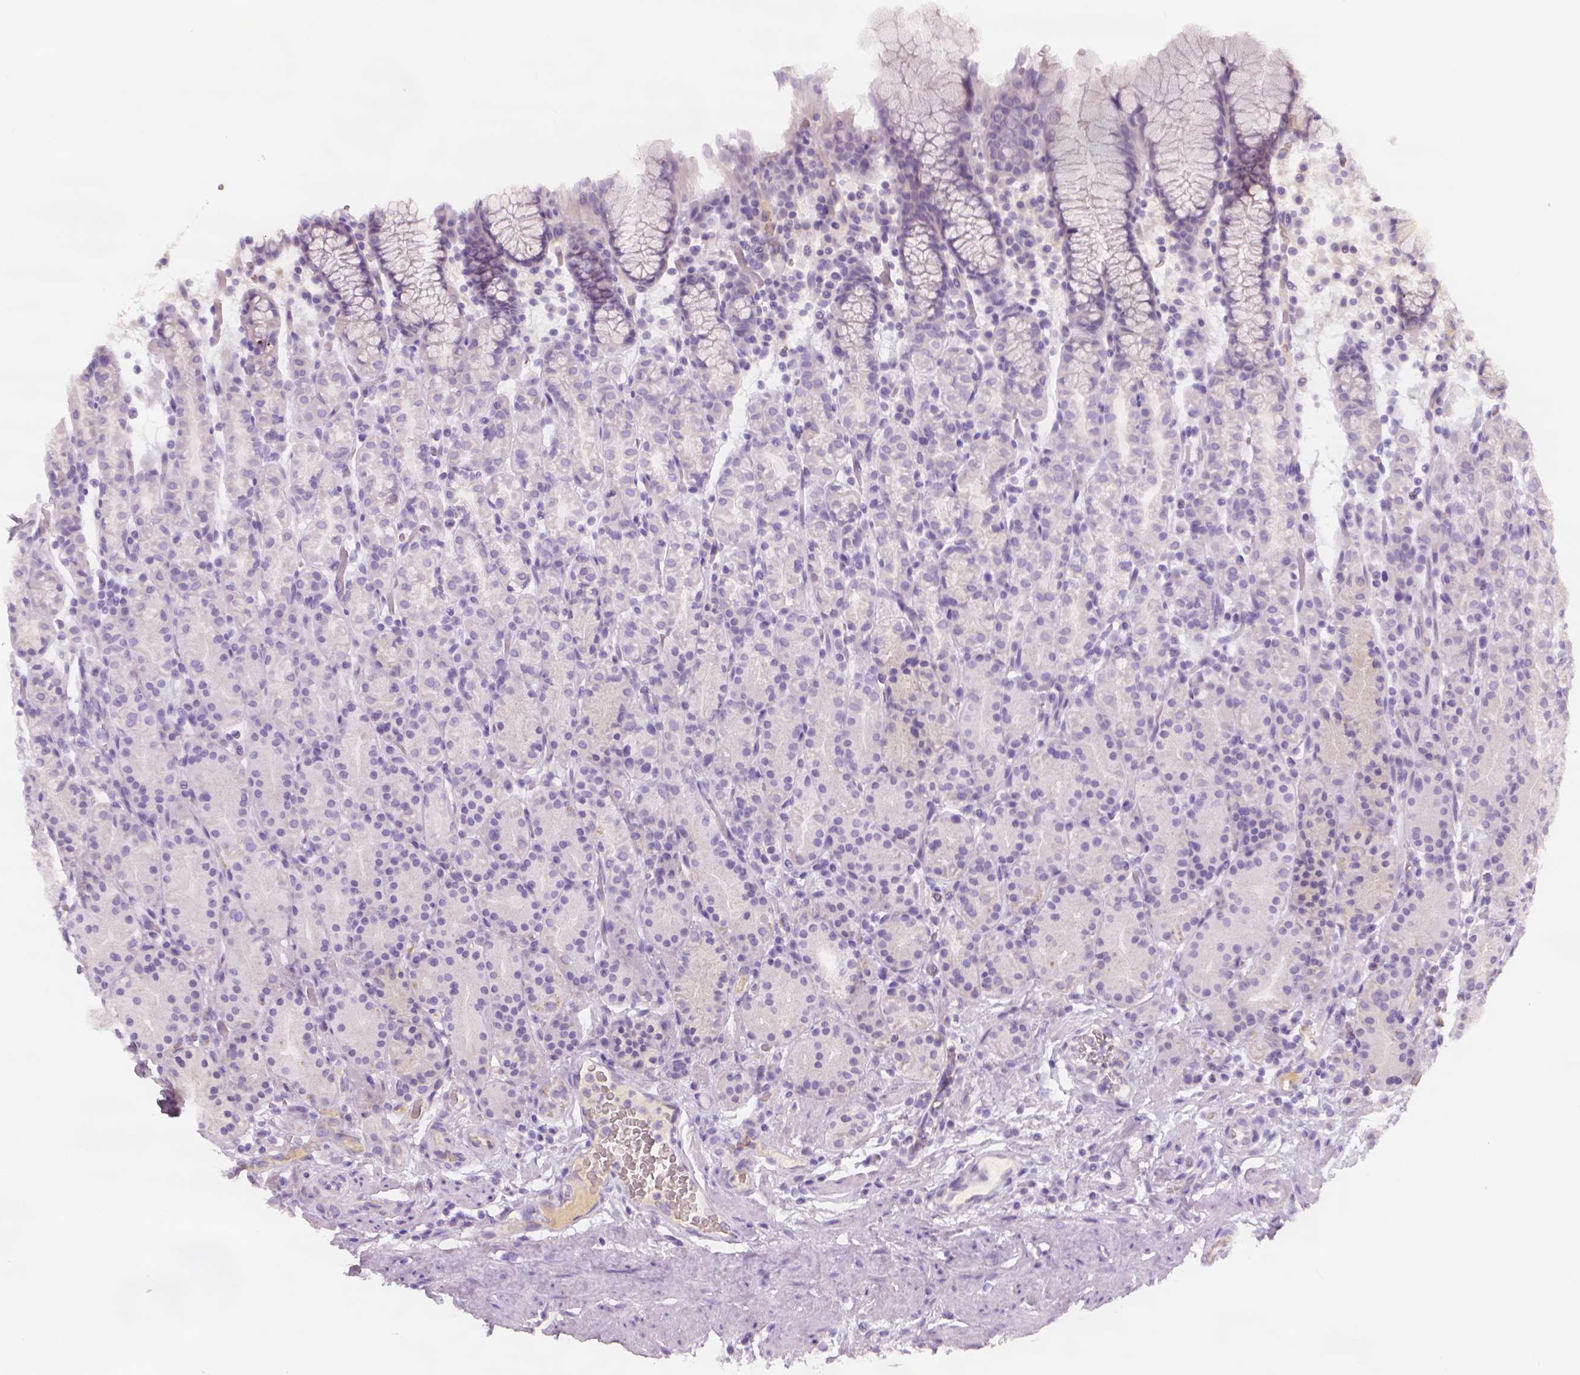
{"staining": {"intensity": "negative", "quantity": "none", "location": "none"}, "tissue": "stomach", "cell_type": "Glandular cells", "image_type": "normal", "snomed": [{"axis": "morphology", "description": "Normal tissue, NOS"}, {"axis": "topography", "description": "Stomach, upper"}, {"axis": "topography", "description": "Stomach"}], "caption": "This is an immunohistochemistry image of benign human stomach. There is no expression in glandular cells.", "gene": "APOA4", "patient": {"sex": "male", "age": 62}}